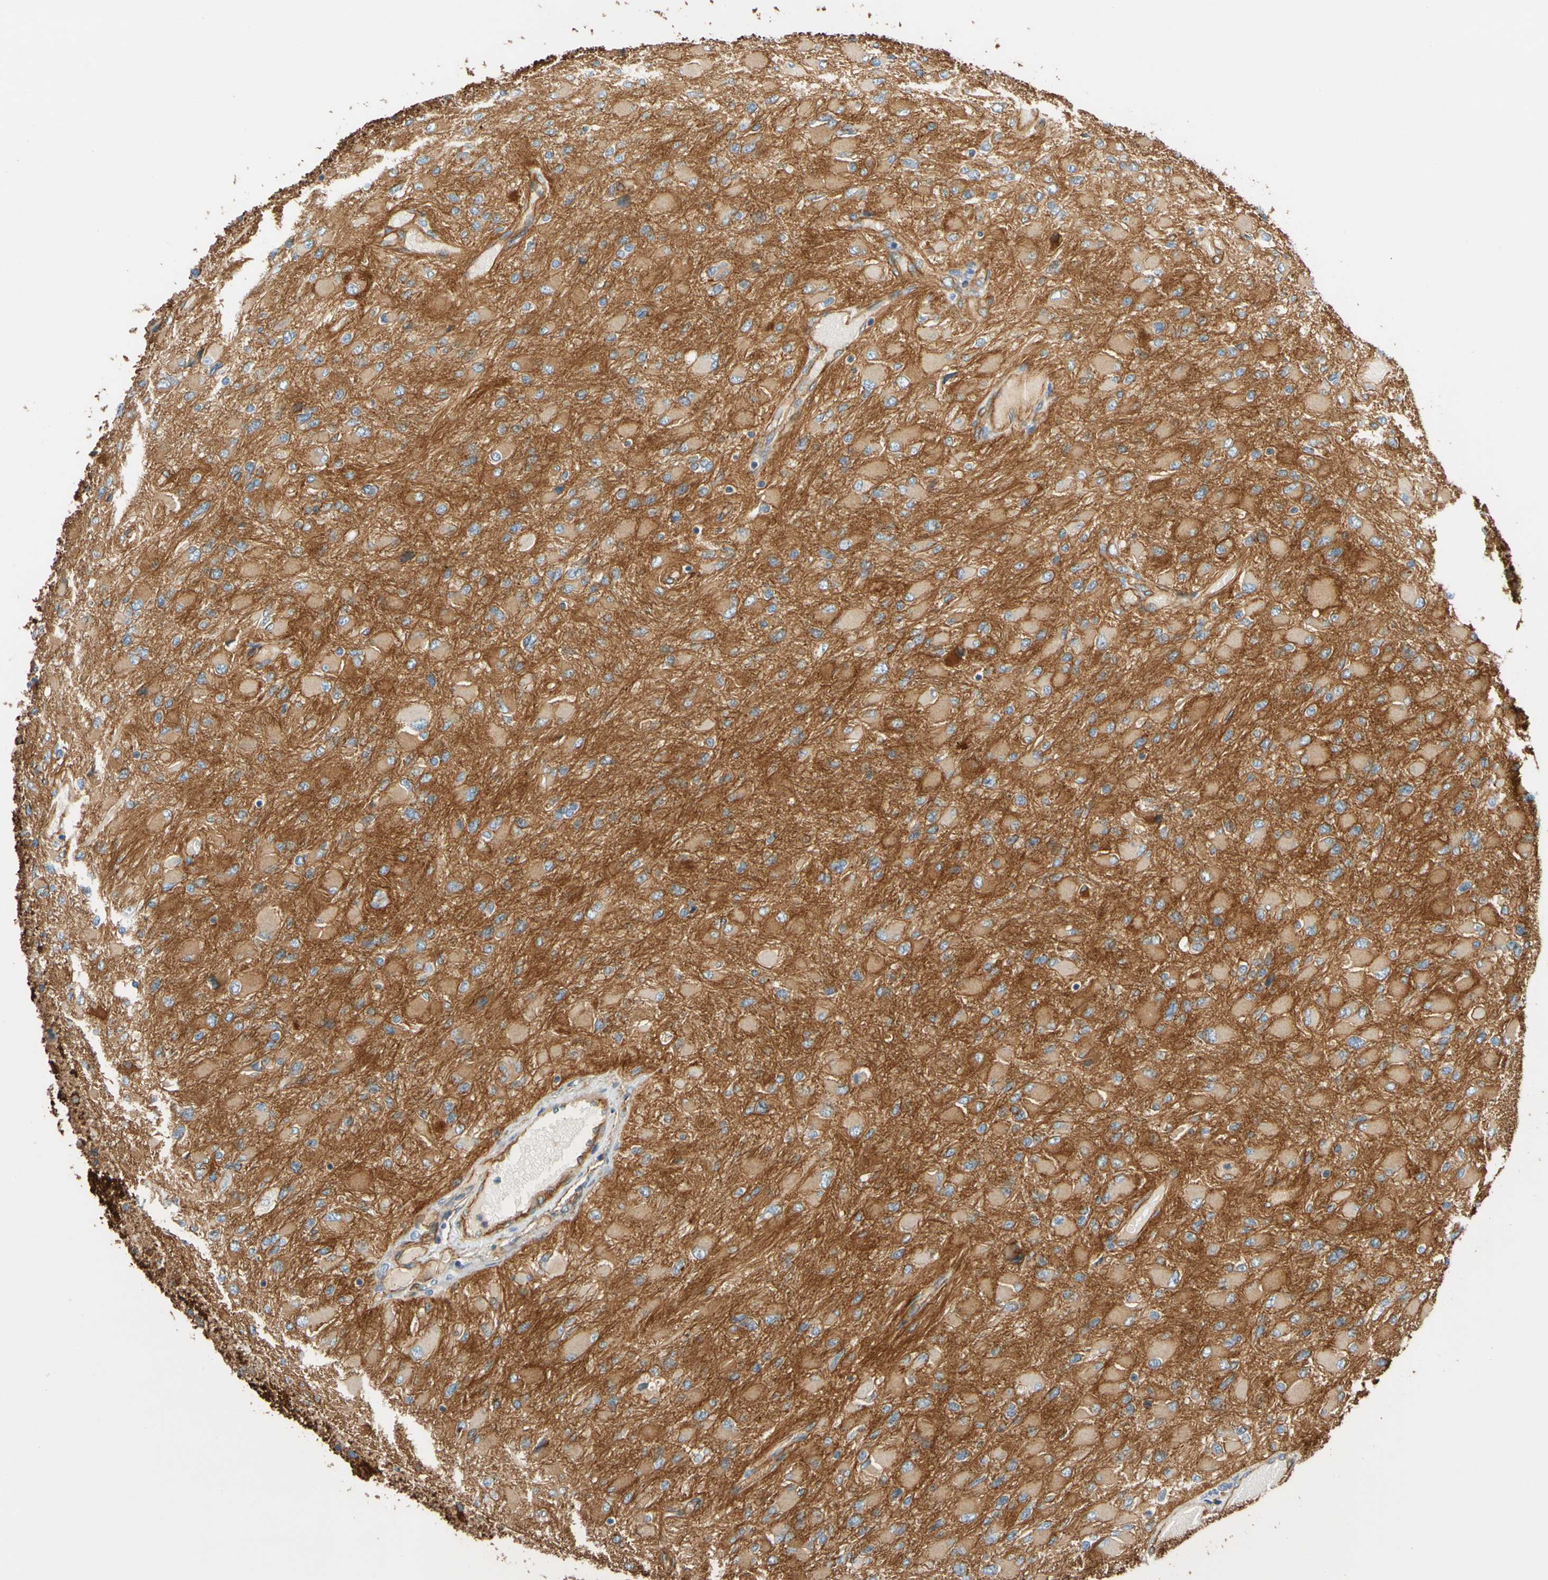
{"staining": {"intensity": "weak", "quantity": ">75%", "location": "cytoplasmic/membranous"}, "tissue": "glioma", "cell_type": "Tumor cells", "image_type": "cancer", "snomed": [{"axis": "morphology", "description": "Glioma, malignant, High grade"}, {"axis": "topography", "description": "Cerebral cortex"}], "caption": "Weak cytoplasmic/membranous positivity for a protein is appreciated in approximately >75% of tumor cells of glioma using immunohistochemistry (IHC).", "gene": "SPTAN1", "patient": {"sex": "female", "age": 36}}